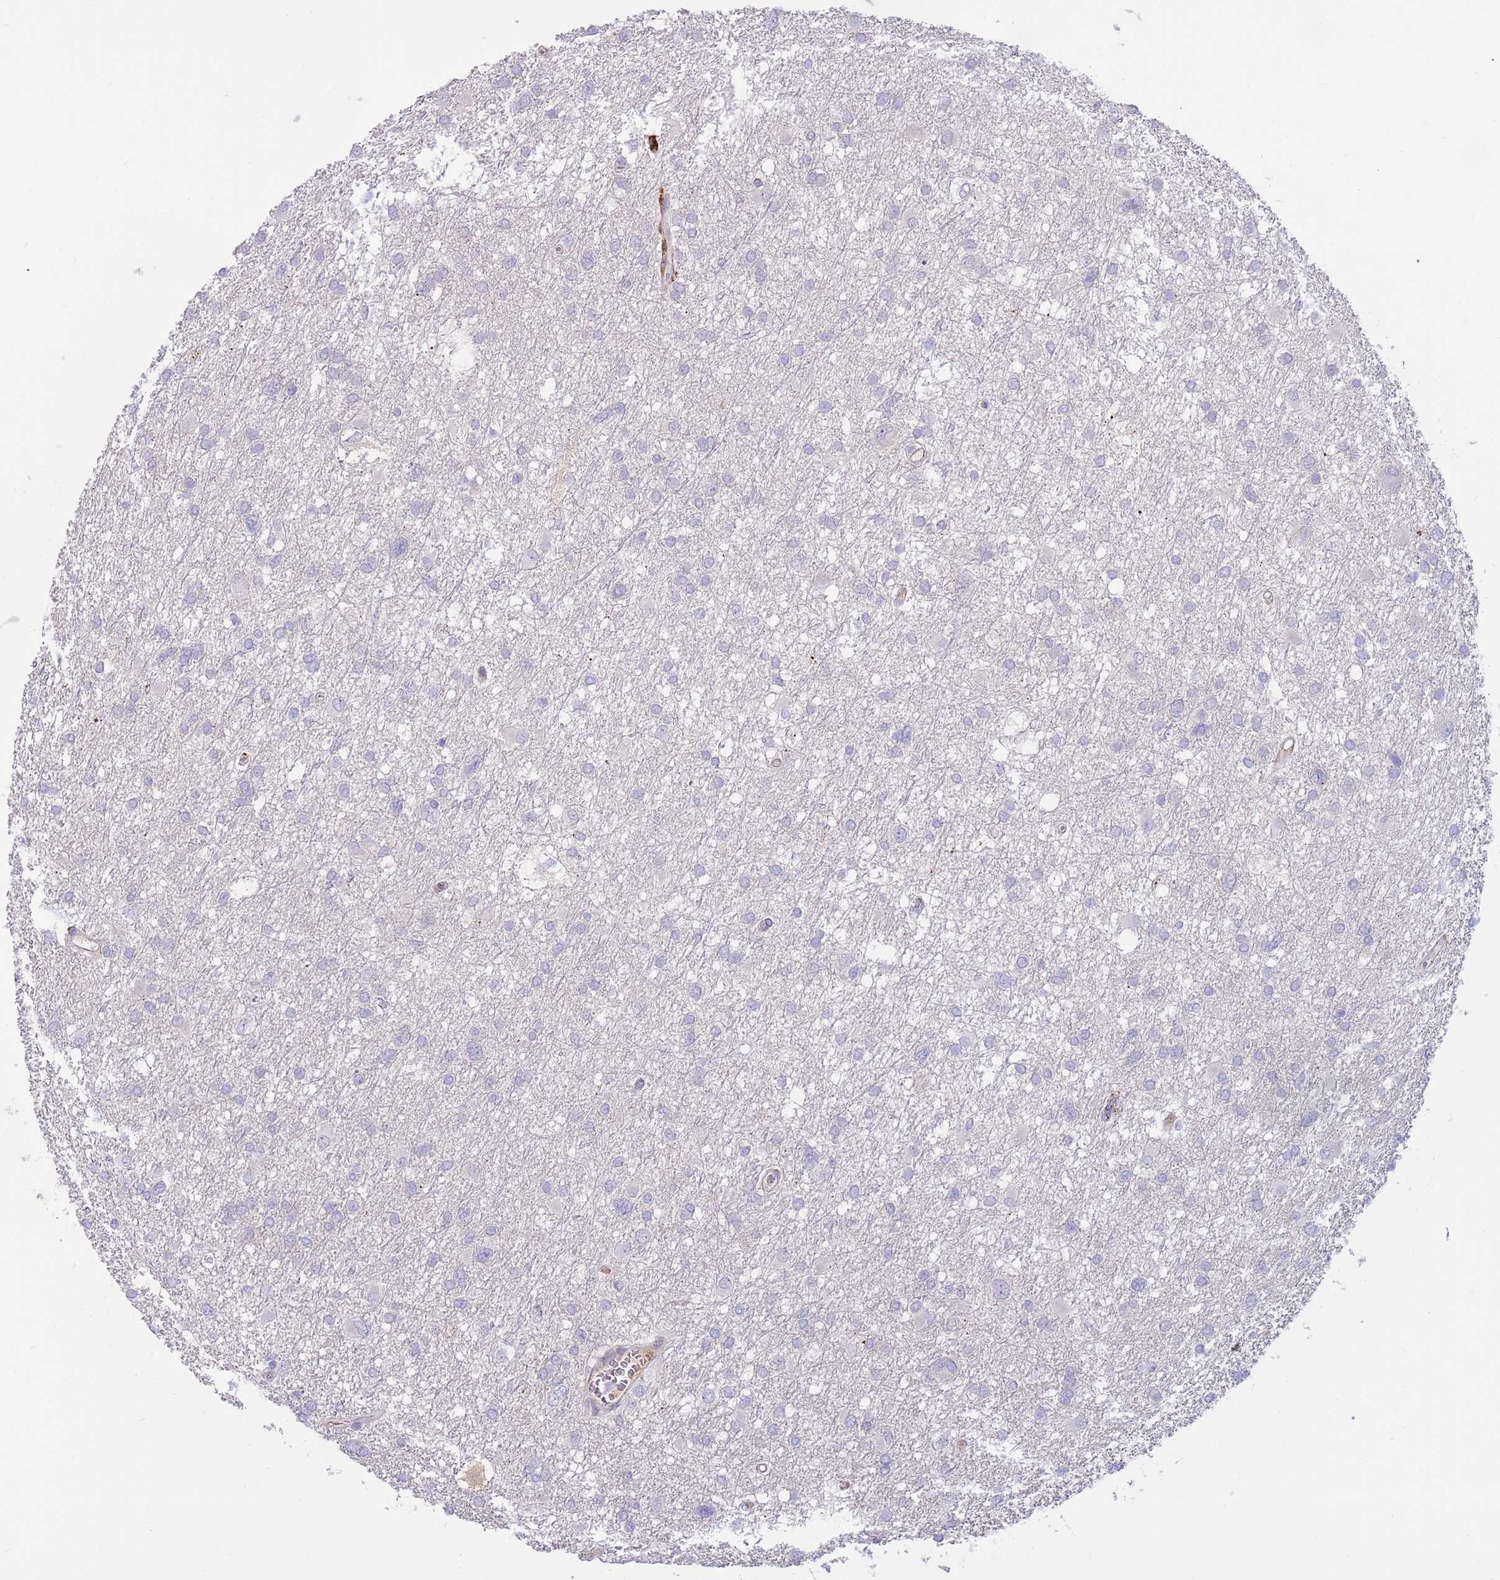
{"staining": {"intensity": "negative", "quantity": "none", "location": "none"}, "tissue": "glioma", "cell_type": "Tumor cells", "image_type": "cancer", "snomed": [{"axis": "morphology", "description": "Glioma, malignant, High grade"}, {"axis": "topography", "description": "Brain"}], "caption": "Tumor cells show no significant staining in malignant glioma (high-grade). Nuclei are stained in blue.", "gene": "LEPROTL1", "patient": {"sex": "male", "age": 61}}